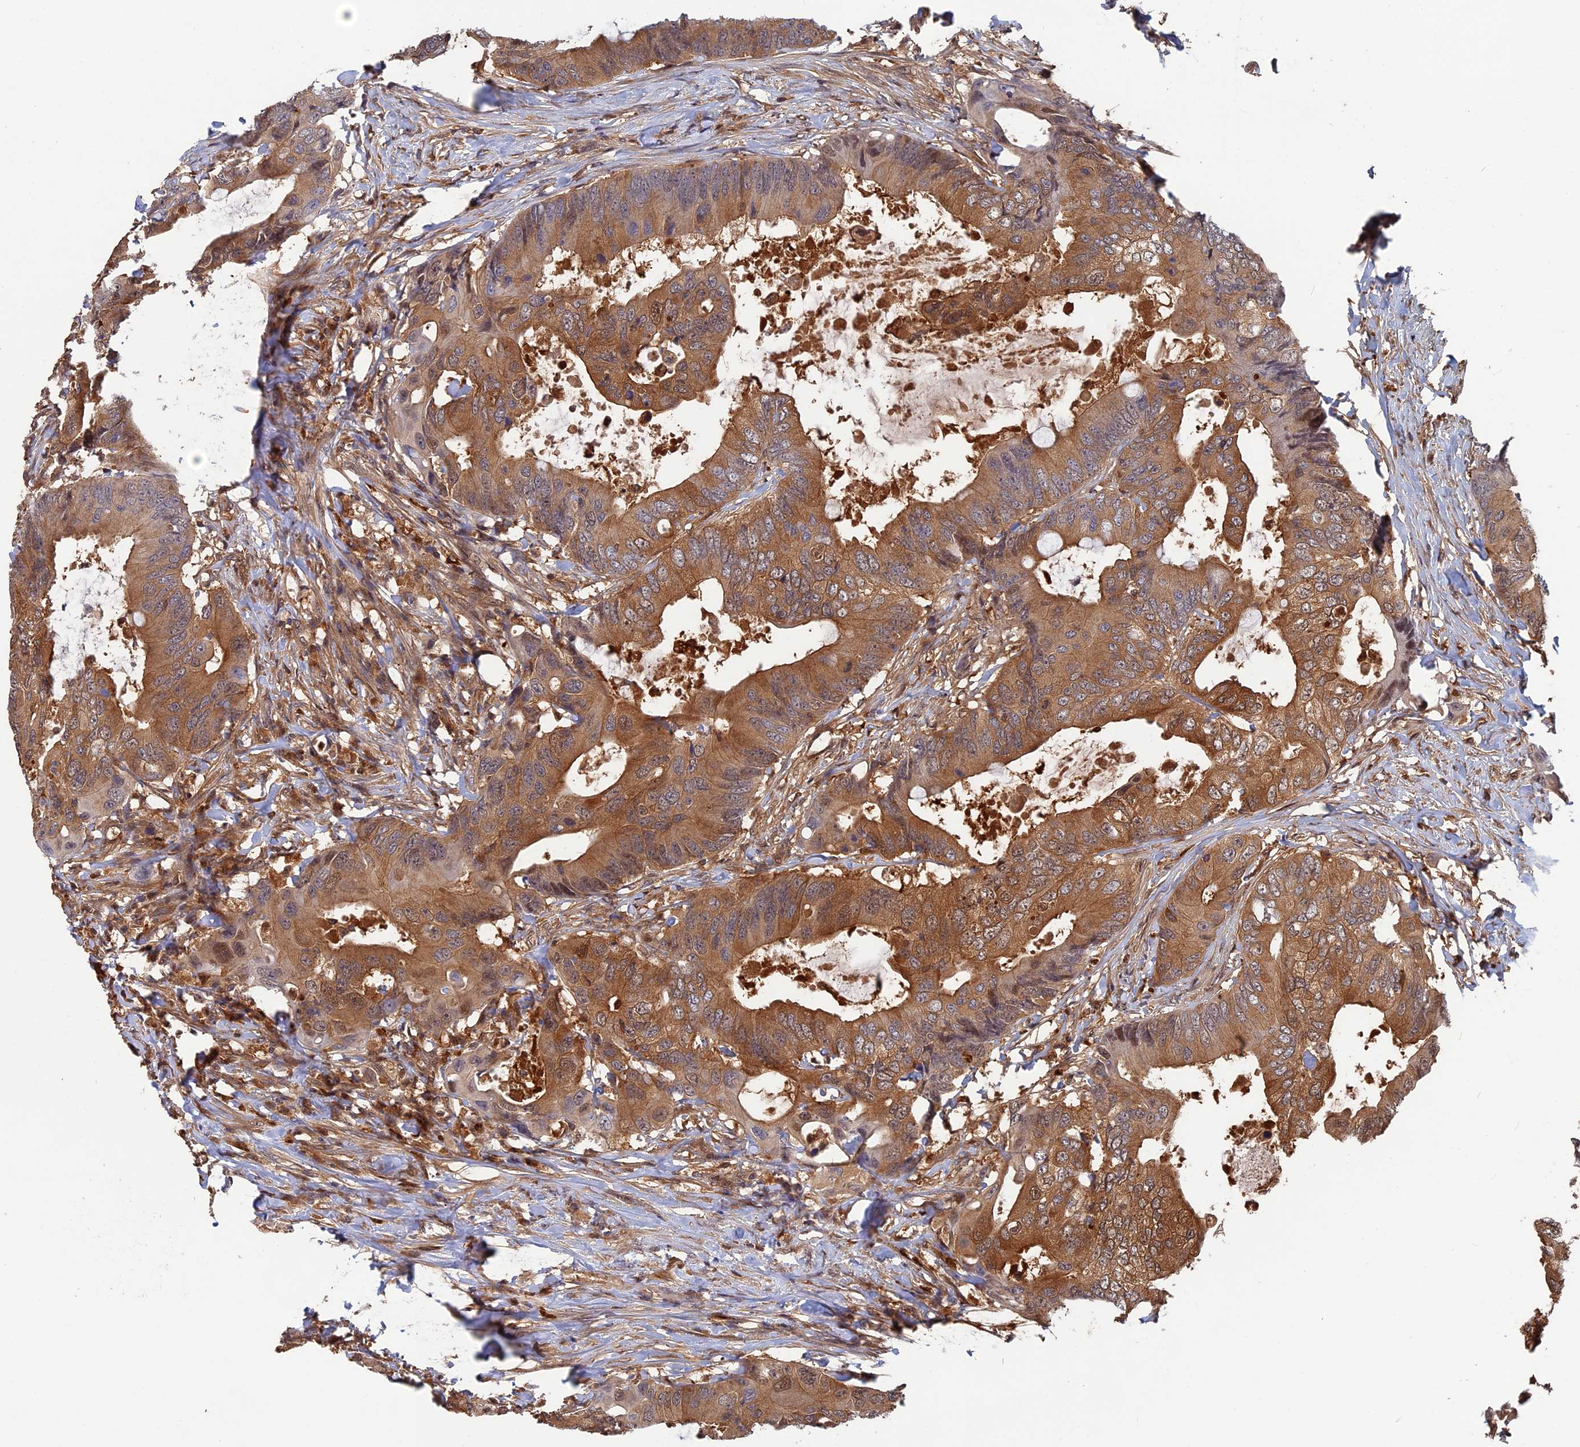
{"staining": {"intensity": "moderate", "quantity": ">75%", "location": "cytoplasmic/membranous,nuclear"}, "tissue": "colorectal cancer", "cell_type": "Tumor cells", "image_type": "cancer", "snomed": [{"axis": "morphology", "description": "Adenocarcinoma, NOS"}, {"axis": "topography", "description": "Colon"}], "caption": "Colorectal cancer stained with immunohistochemistry (IHC) displays moderate cytoplasmic/membranous and nuclear staining in approximately >75% of tumor cells.", "gene": "BLVRA", "patient": {"sex": "male", "age": 71}}